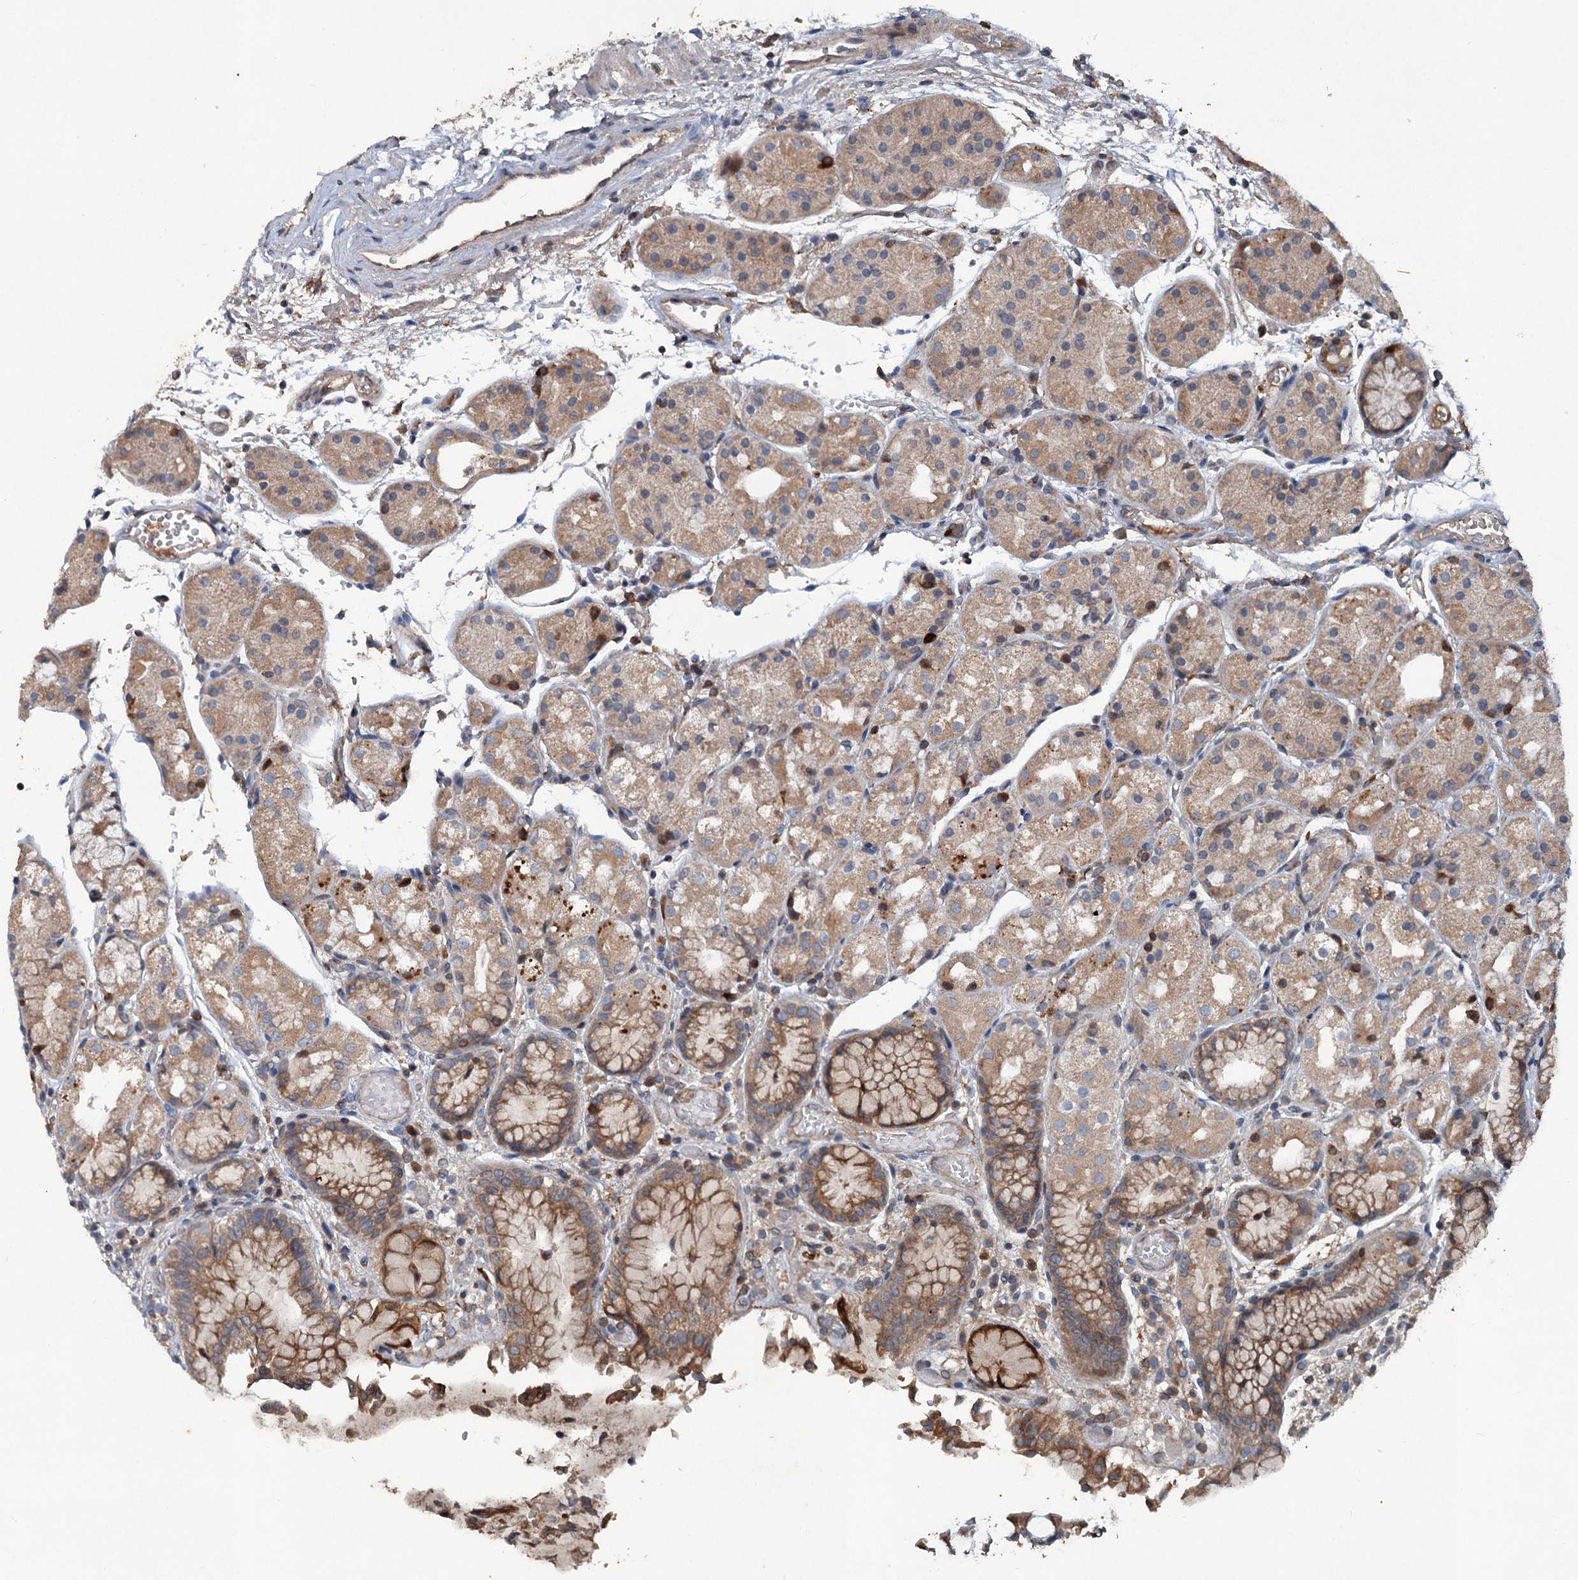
{"staining": {"intensity": "moderate", "quantity": ">75%", "location": "cytoplasmic/membranous"}, "tissue": "stomach", "cell_type": "Glandular cells", "image_type": "normal", "snomed": [{"axis": "morphology", "description": "Normal tissue, NOS"}, {"axis": "topography", "description": "Stomach, upper"}], "caption": "A high-resolution image shows immunohistochemistry (IHC) staining of benign stomach, which demonstrates moderate cytoplasmic/membranous positivity in approximately >75% of glandular cells.", "gene": "TAPBPL", "patient": {"sex": "male", "age": 72}}